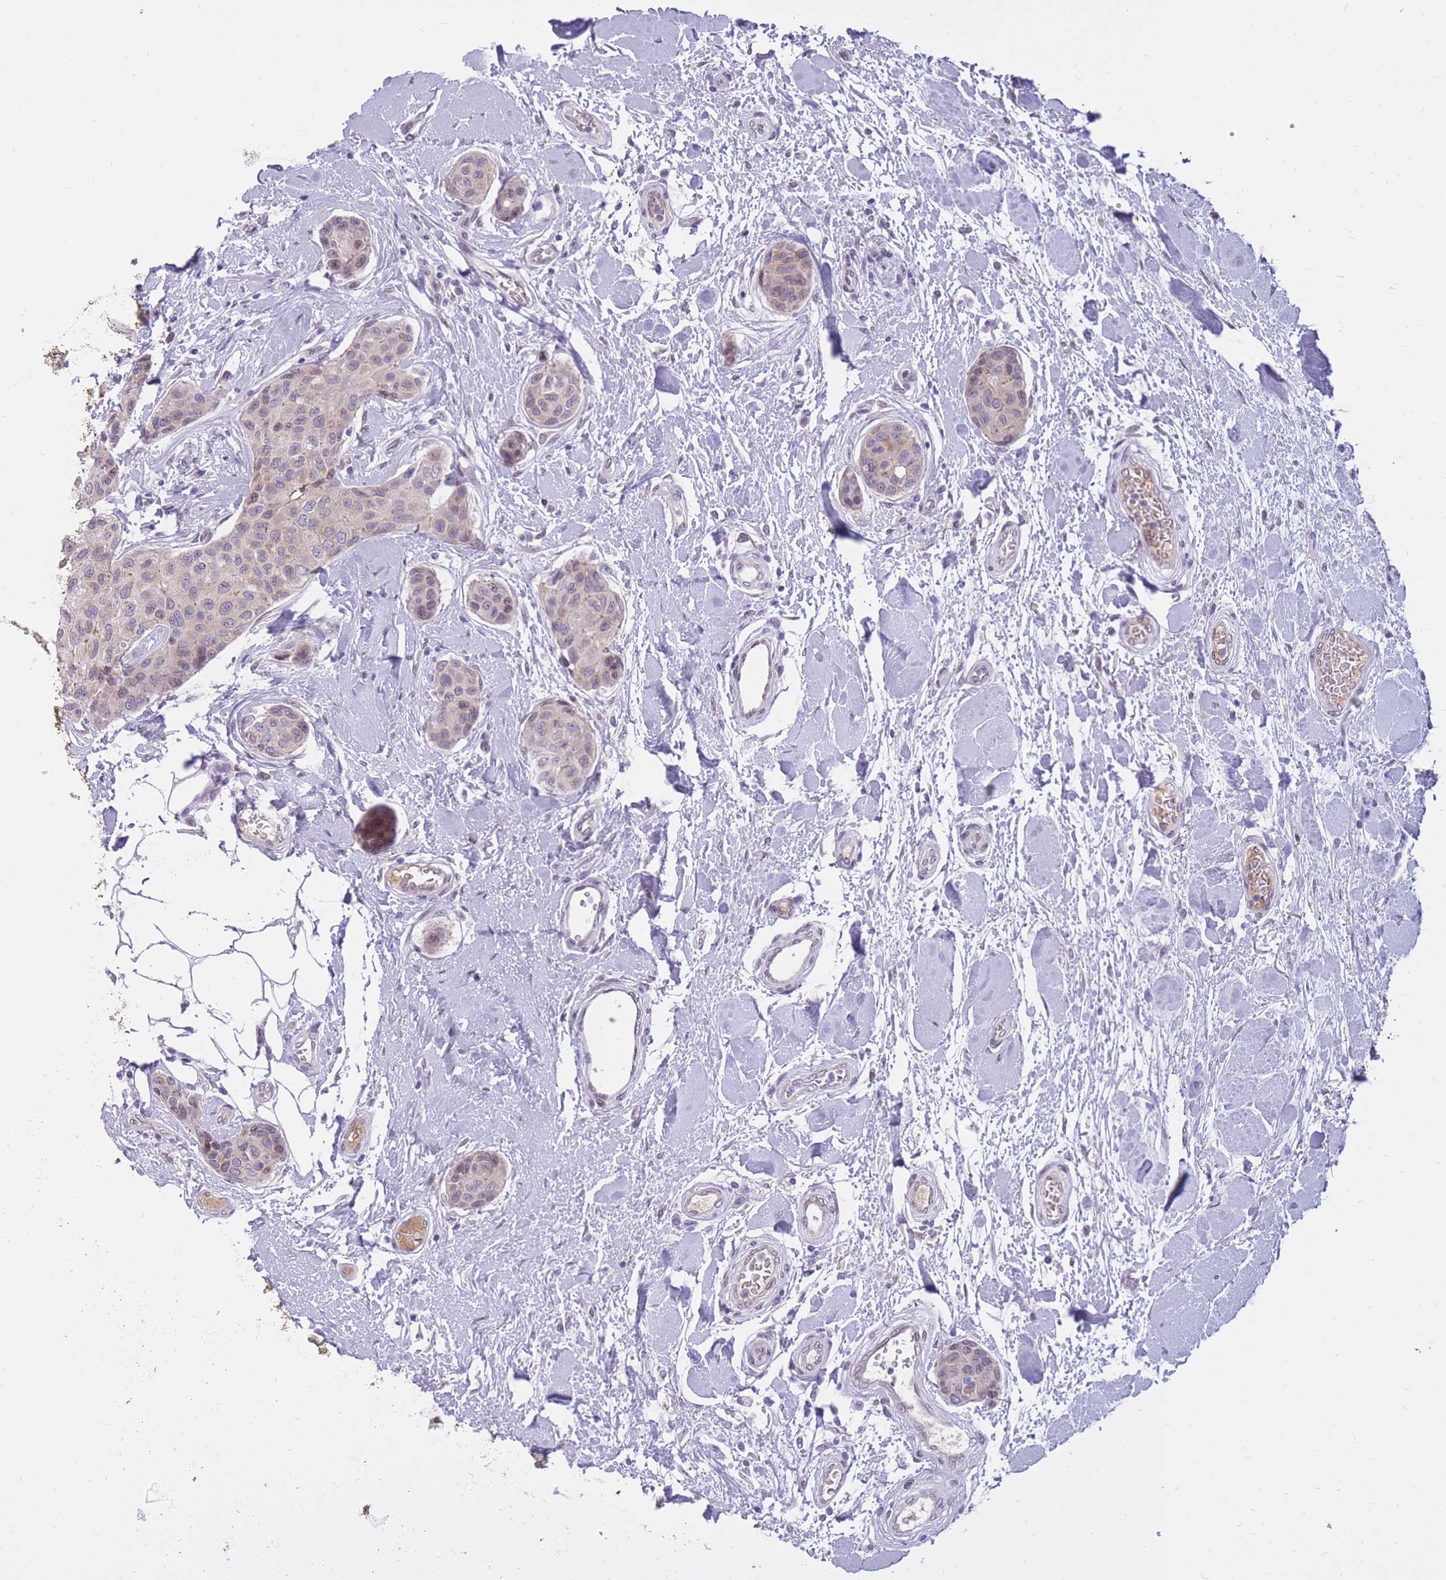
{"staining": {"intensity": "weak", "quantity": "<25%", "location": "cytoplasmic/membranous,nuclear"}, "tissue": "breast cancer", "cell_type": "Tumor cells", "image_type": "cancer", "snomed": [{"axis": "morphology", "description": "Duct carcinoma"}, {"axis": "topography", "description": "Breast"}, {"axis": "topography", "description": "Lymph node"}], "caption": "Histopathology image shows no significant protein positivity in tumor cells of breast cancer (invasive ductal carcinoma). (DAB immunohistochemistry, high magnification).", "gene": "HOOK2", "patient": {"sex": "female", "age": 80}}